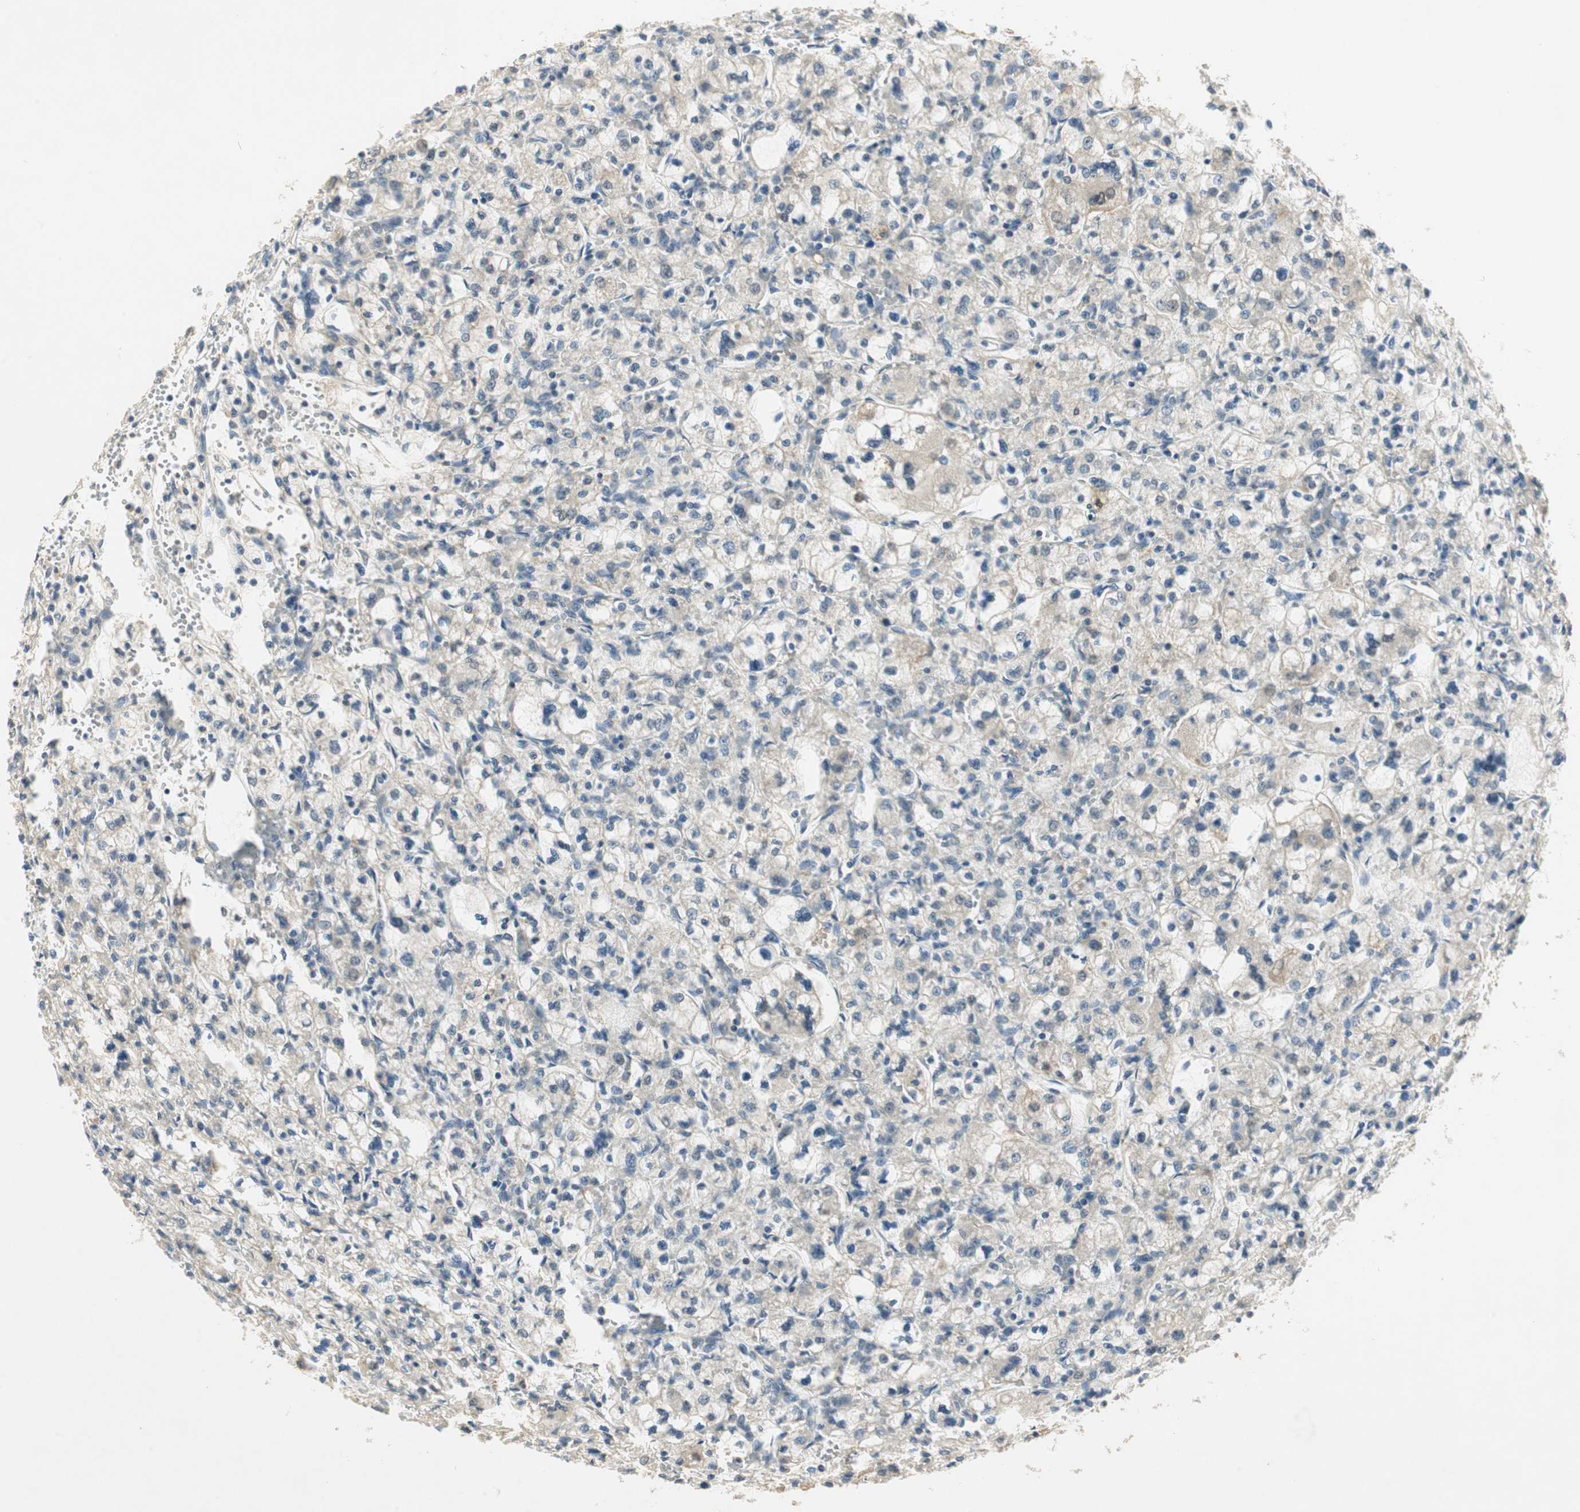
{"staining": {"intensity": "negative", "quantity": "none", "location": "none"}, "tissue": "renal cancer", "cell_type": "Tumor cells", "image_type": "cancer", "snomed": [{"axis": "morphology", "description": "Adenocarcinoma, NOS"}, {"axis": "topography", "description": "Kidney"}], "caption": "This image is of renal adenocarcinoma stained with immunohistochemistry (IHC) to label a protein in brown with the nuclei are counter-stained blue. There is no positivity in tumor cells.", "gene": "USP2", "patient": {"sex": "female", "age": 83}}